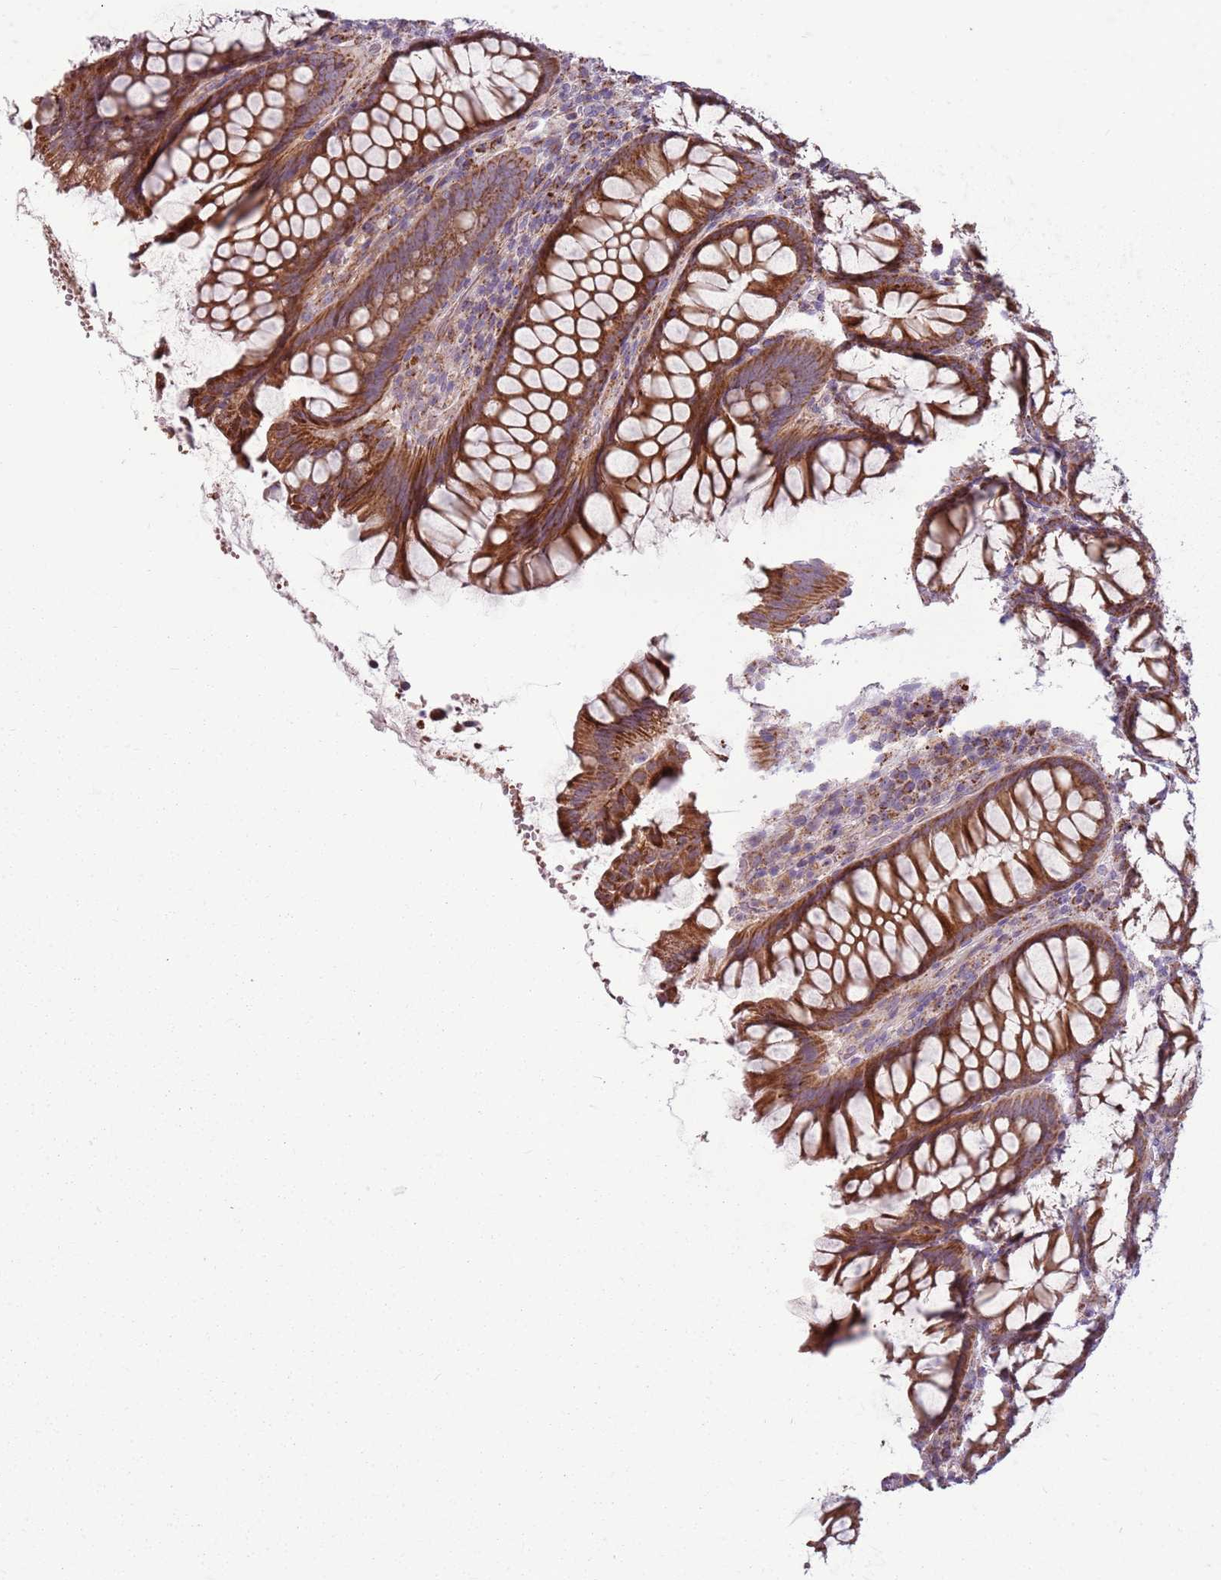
{"staining": {"intensity": "weak", "quantity": ">75%", "location": "cytoplasmic/membranous"}, "tissue": "colon", "cell_type": "Endothelial cells", "image_type": "normal", "snomed": [{"axis": "morphology", "description": "Normal tissue, NOS"}, {"axis": "topography", "description": "Colon"}], "caption": "Brown immunohistochemical staining in unremarkable colon displays weak cytoplasmic/membranous expression in about >75% of endothelial cells. Using DAB (3,3'-diaminobenzidine) (brown) and hematoxylin (blue) stains, captured at high magnification using brightfield microscopy.", "gene": "ZNF530", "patient": {"sex": "female", "age": 79}}